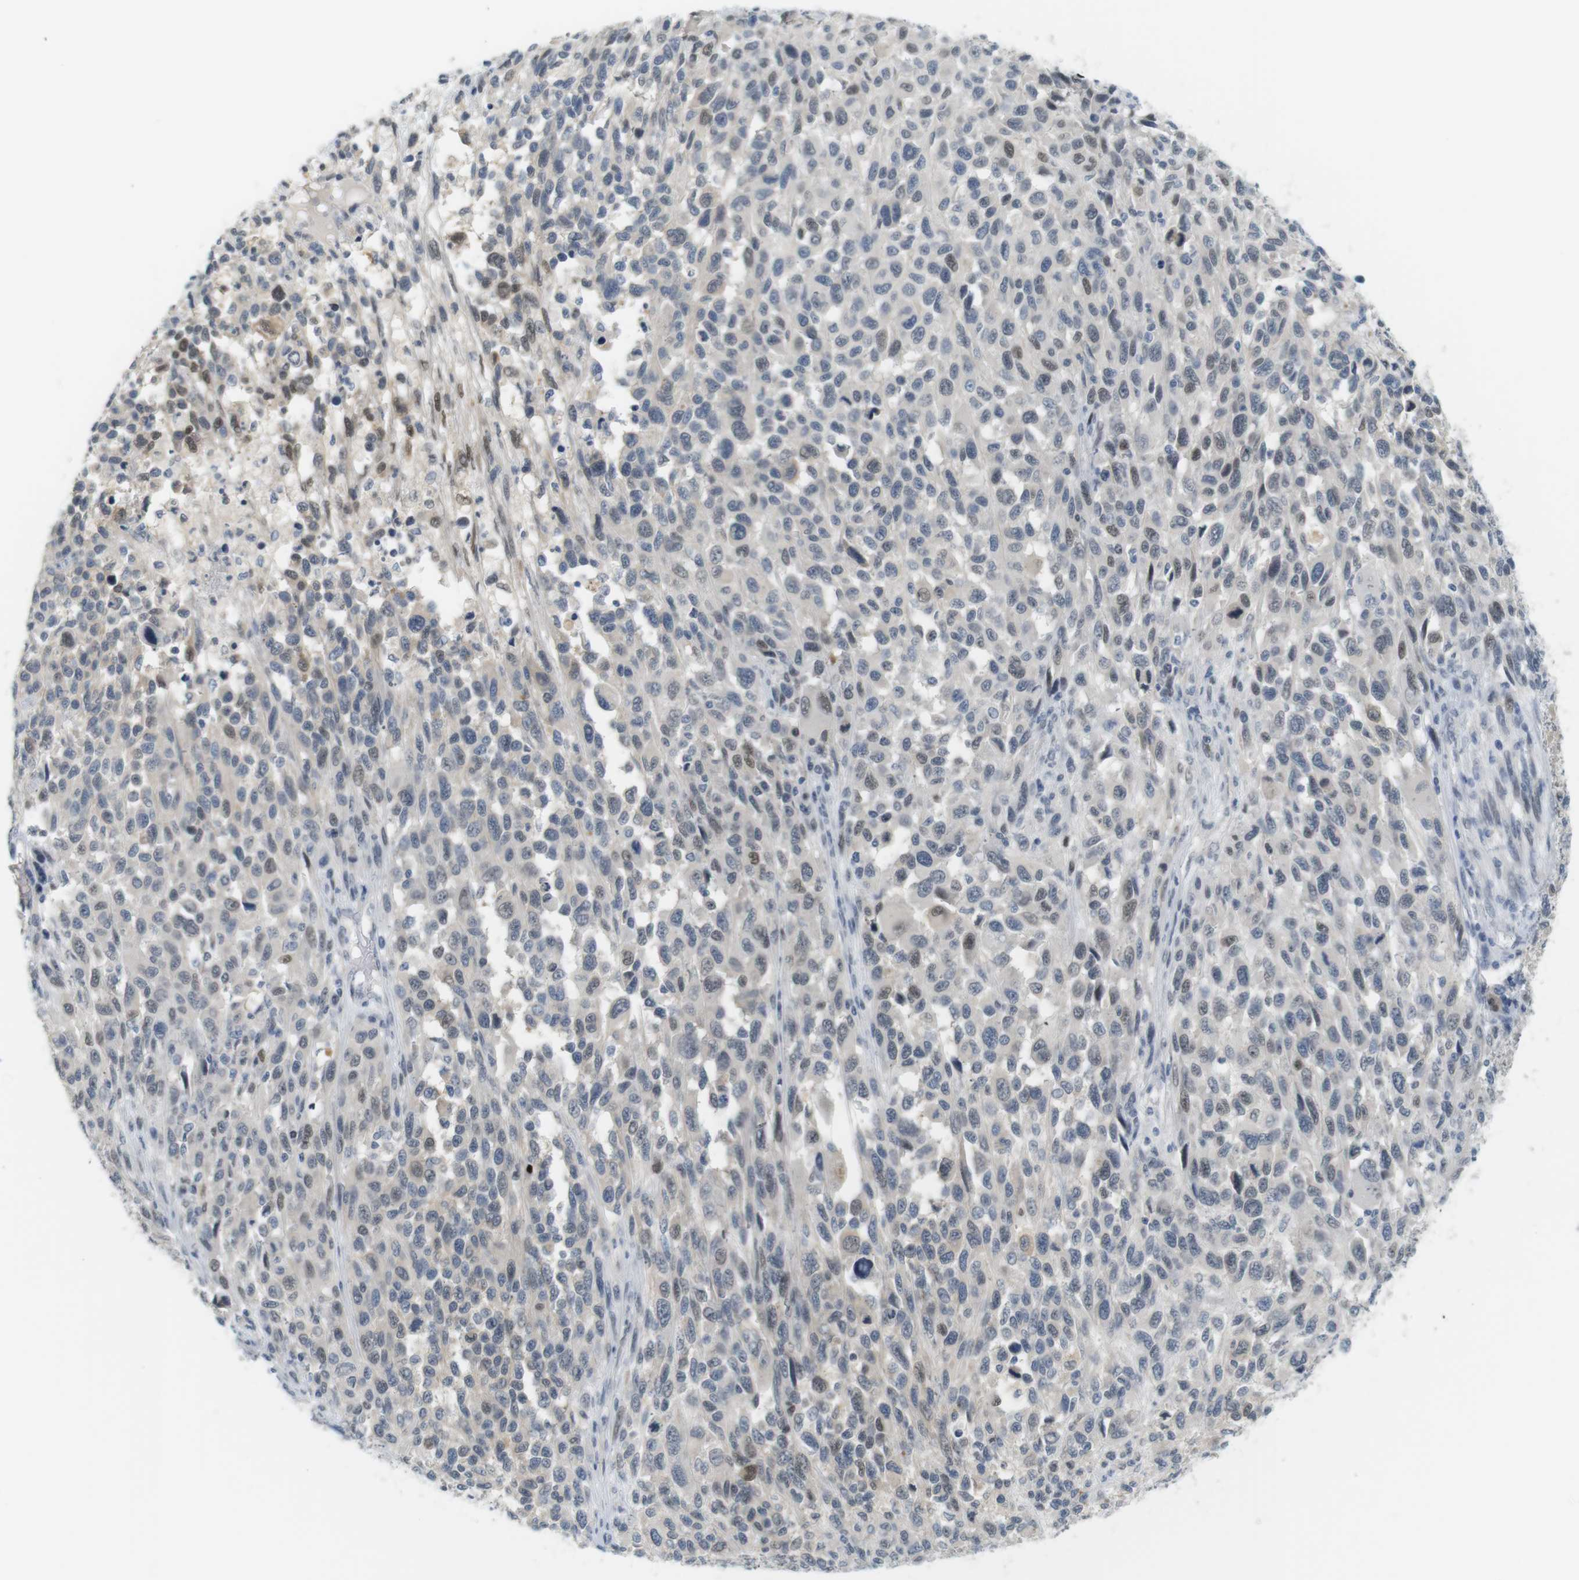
{"staining": {"intensity": "weak", "quantity": "<25%", "location": "nuclear"}, "tissue": "melanoma", "cell_type": "Tumor cells", "image_type": "cancer", "snomed": [{"axis": "morphology", "description": "Malignant melanoma, Metastatic site"}, {"axis": "topography", "description": "Lymph node"}], "caption": "A high-resolution photomicrograph shows immunohistochemistry (IHC) staining of malignant melanoma (metastatic site), which exhibits no significant positivity in tumor cells.", "gene": "CREB3L2", "patient": {"sex": "male", "age": 61}}